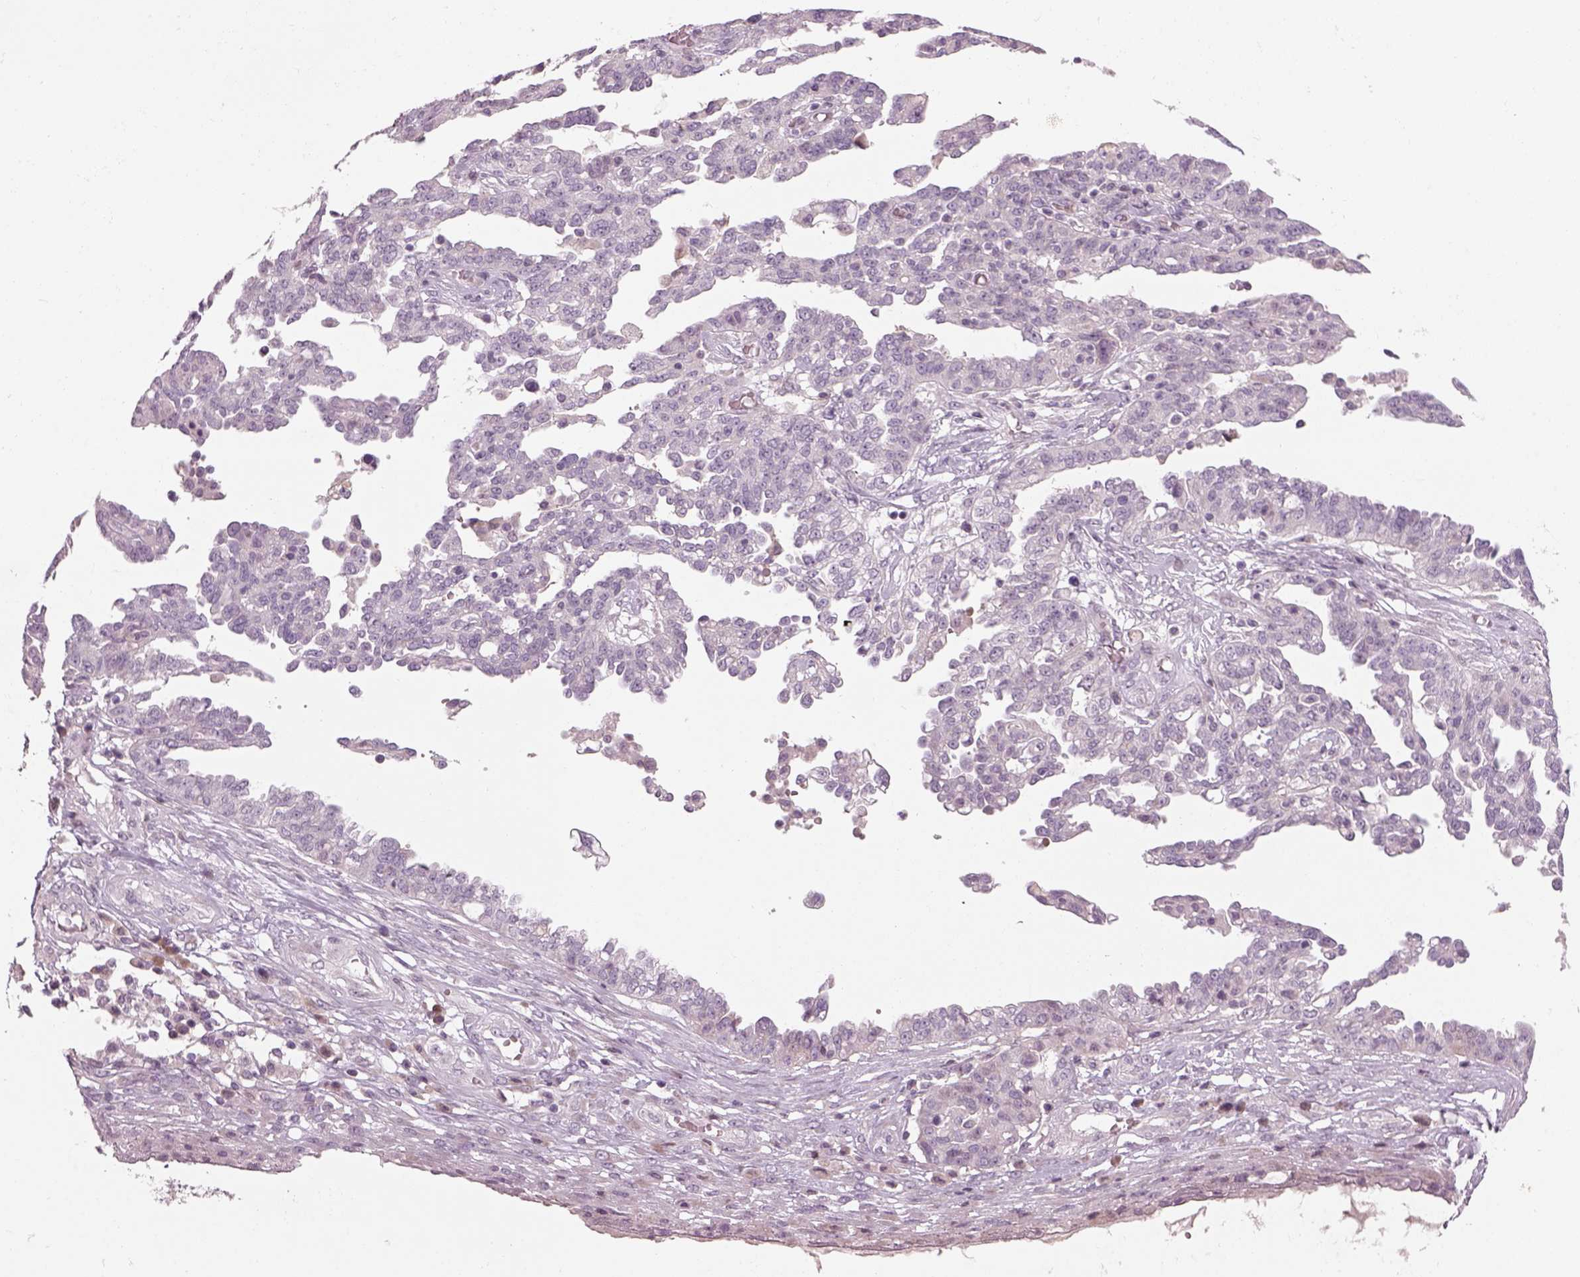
{"staining": {"intensity": "negative", "quantity": "none", "location": "none"}, "tissue": "ovarian cancer", "cell_type": "Tumor cells", "image_type": "cancer", "snomed": [{"axis": "morphology", "description": "Cystadenocarcinoma, serous, NOS"}, {"axis": "topography", "description": "Ovary"}], "caption": "Photomicrograph shows no protein expression in tumor cells of ovarian cancer (serous cystadenocarcinoma) tissue.", "gene": "PENK", "patient": {"sex": "female", "age": 67}}